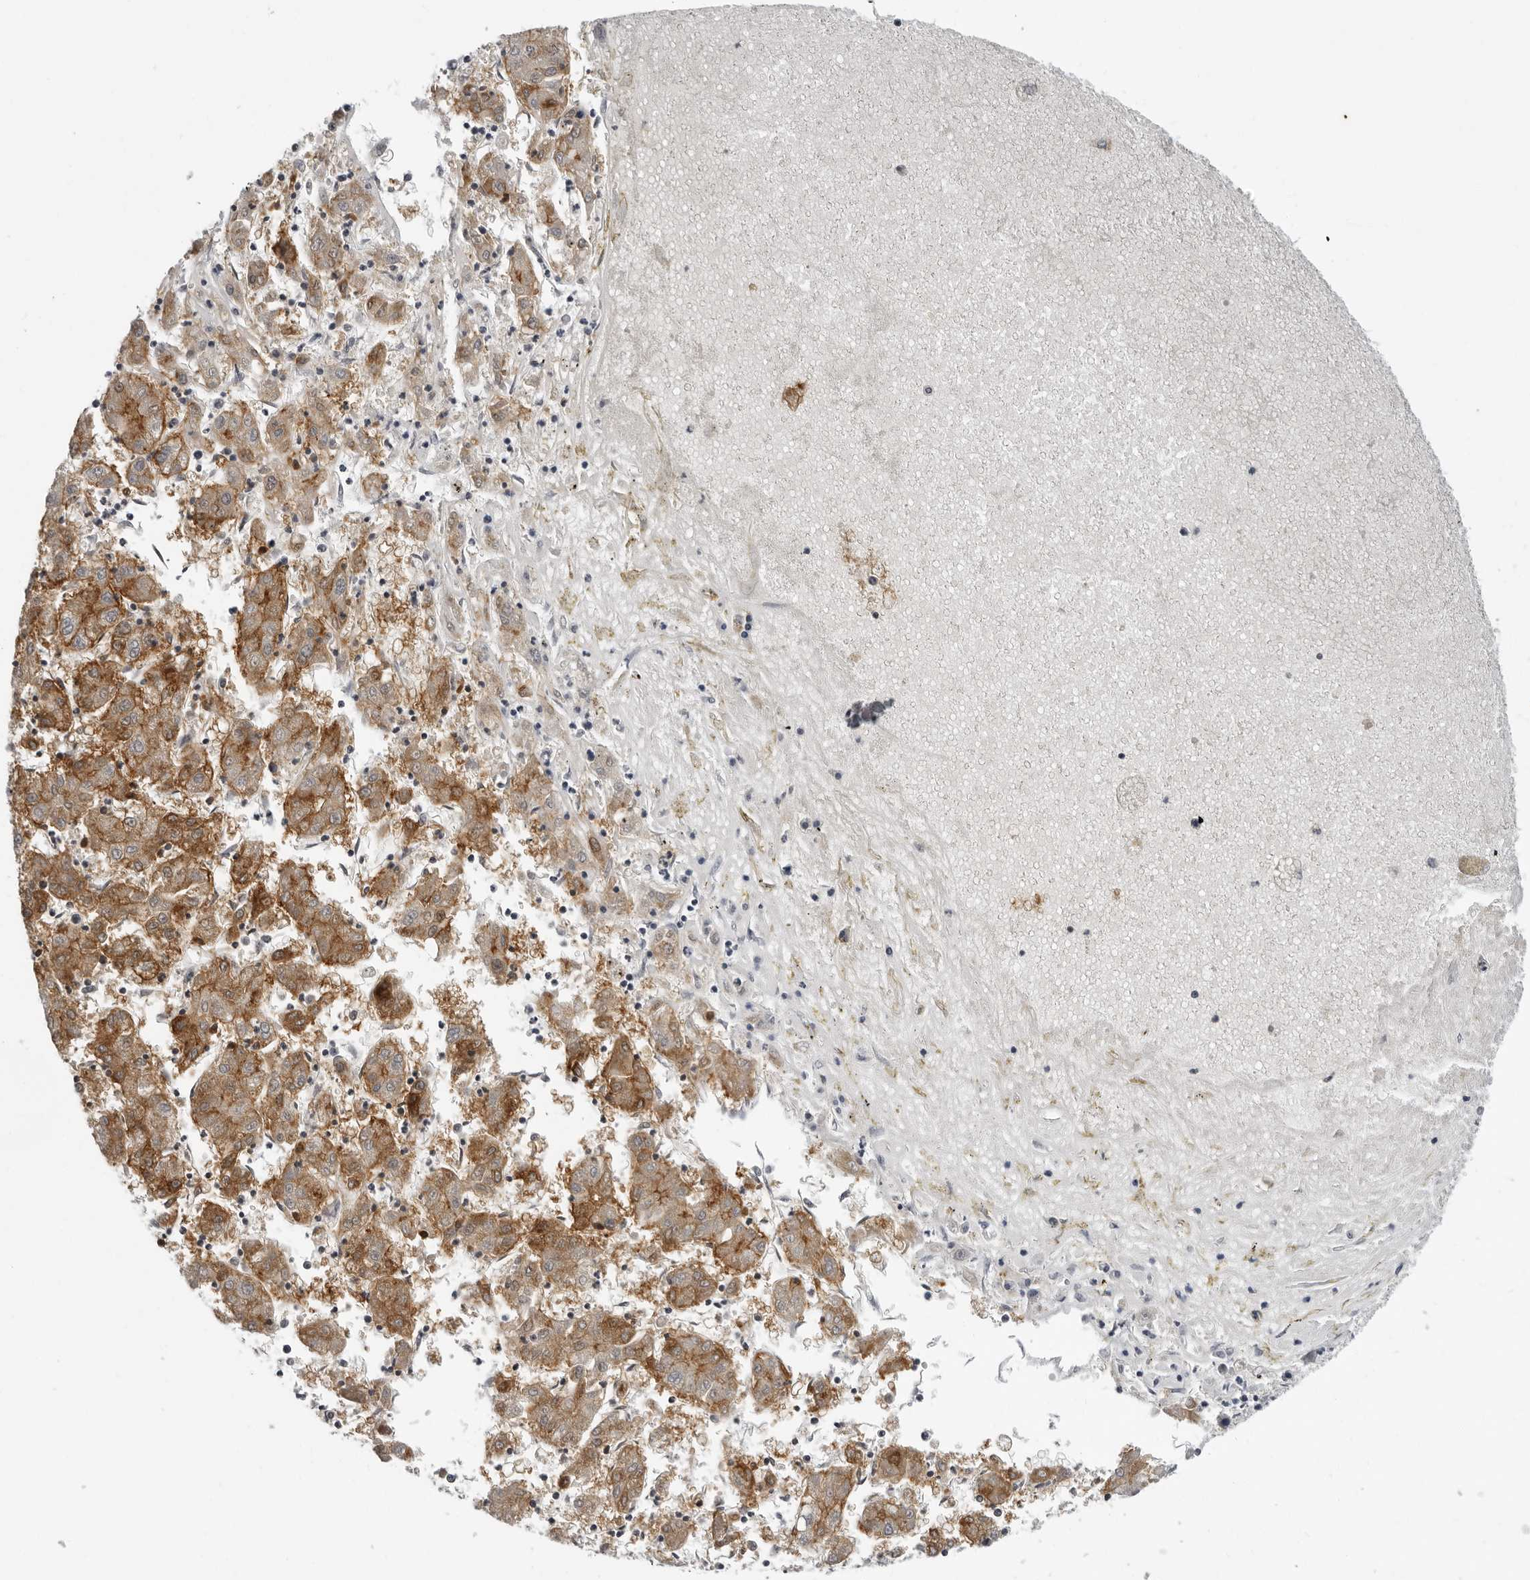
{"staining": {"intensity": "moderate", "quantity": ">75%", "location": "cytoplasmic/membranous"}, "tissue": "liver cancer", "cell_type": "Tumor cells", "image_type": "cancer", "snomed": [{"axis": "morphology", "description": "Carcinoma, Hepatocellular, NOS"}, {"axis": "topography", "description": "Liver"}], "caption": "Liver cancer (hepatocellular carcinoma) stained for a protein shows moderate cytoplasmic/membranous positivity in tumor cells.", "gene": "HEPACAM", "patient": {"sex": "male", "age": 72}}